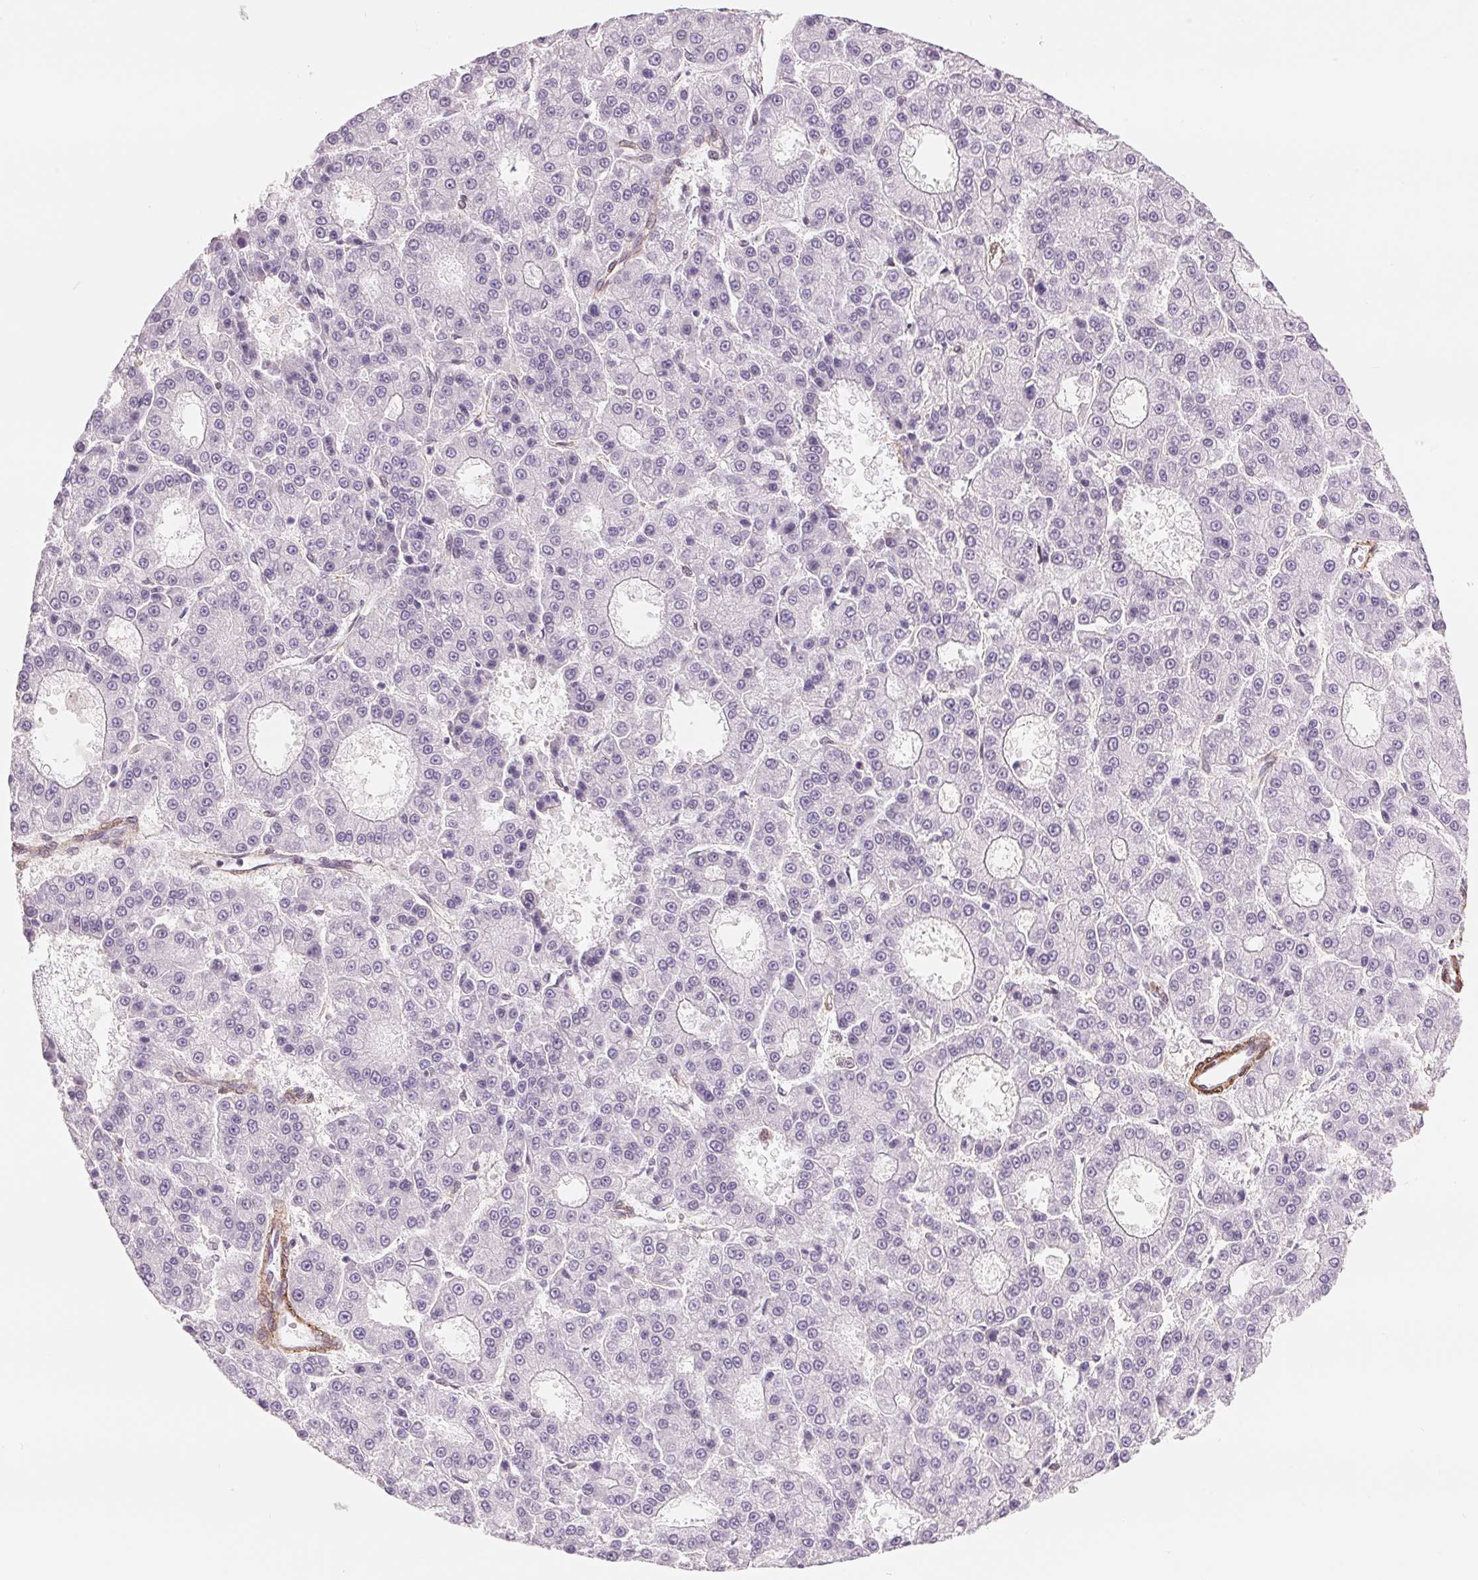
{"staining": {"intensity": "negative", "quantity": "none", "location": "none"}, "tissue": "liver cancer", "cell_type": "Tumor cells", "image_type": "cancer", "snomed": [{"axis": "morphology", "description": "Carcinoma, Hepatocellular, NOS"}, {"axis": "topography", "description": "Liver"}], "caption": "Immunohistochemistry (IHC) of human hepatocellular carcinoma (liver) demonstrates no staining in tumor cells.", "gene": "BCAT1", "patient": {"sex": "male", "age": 70}}